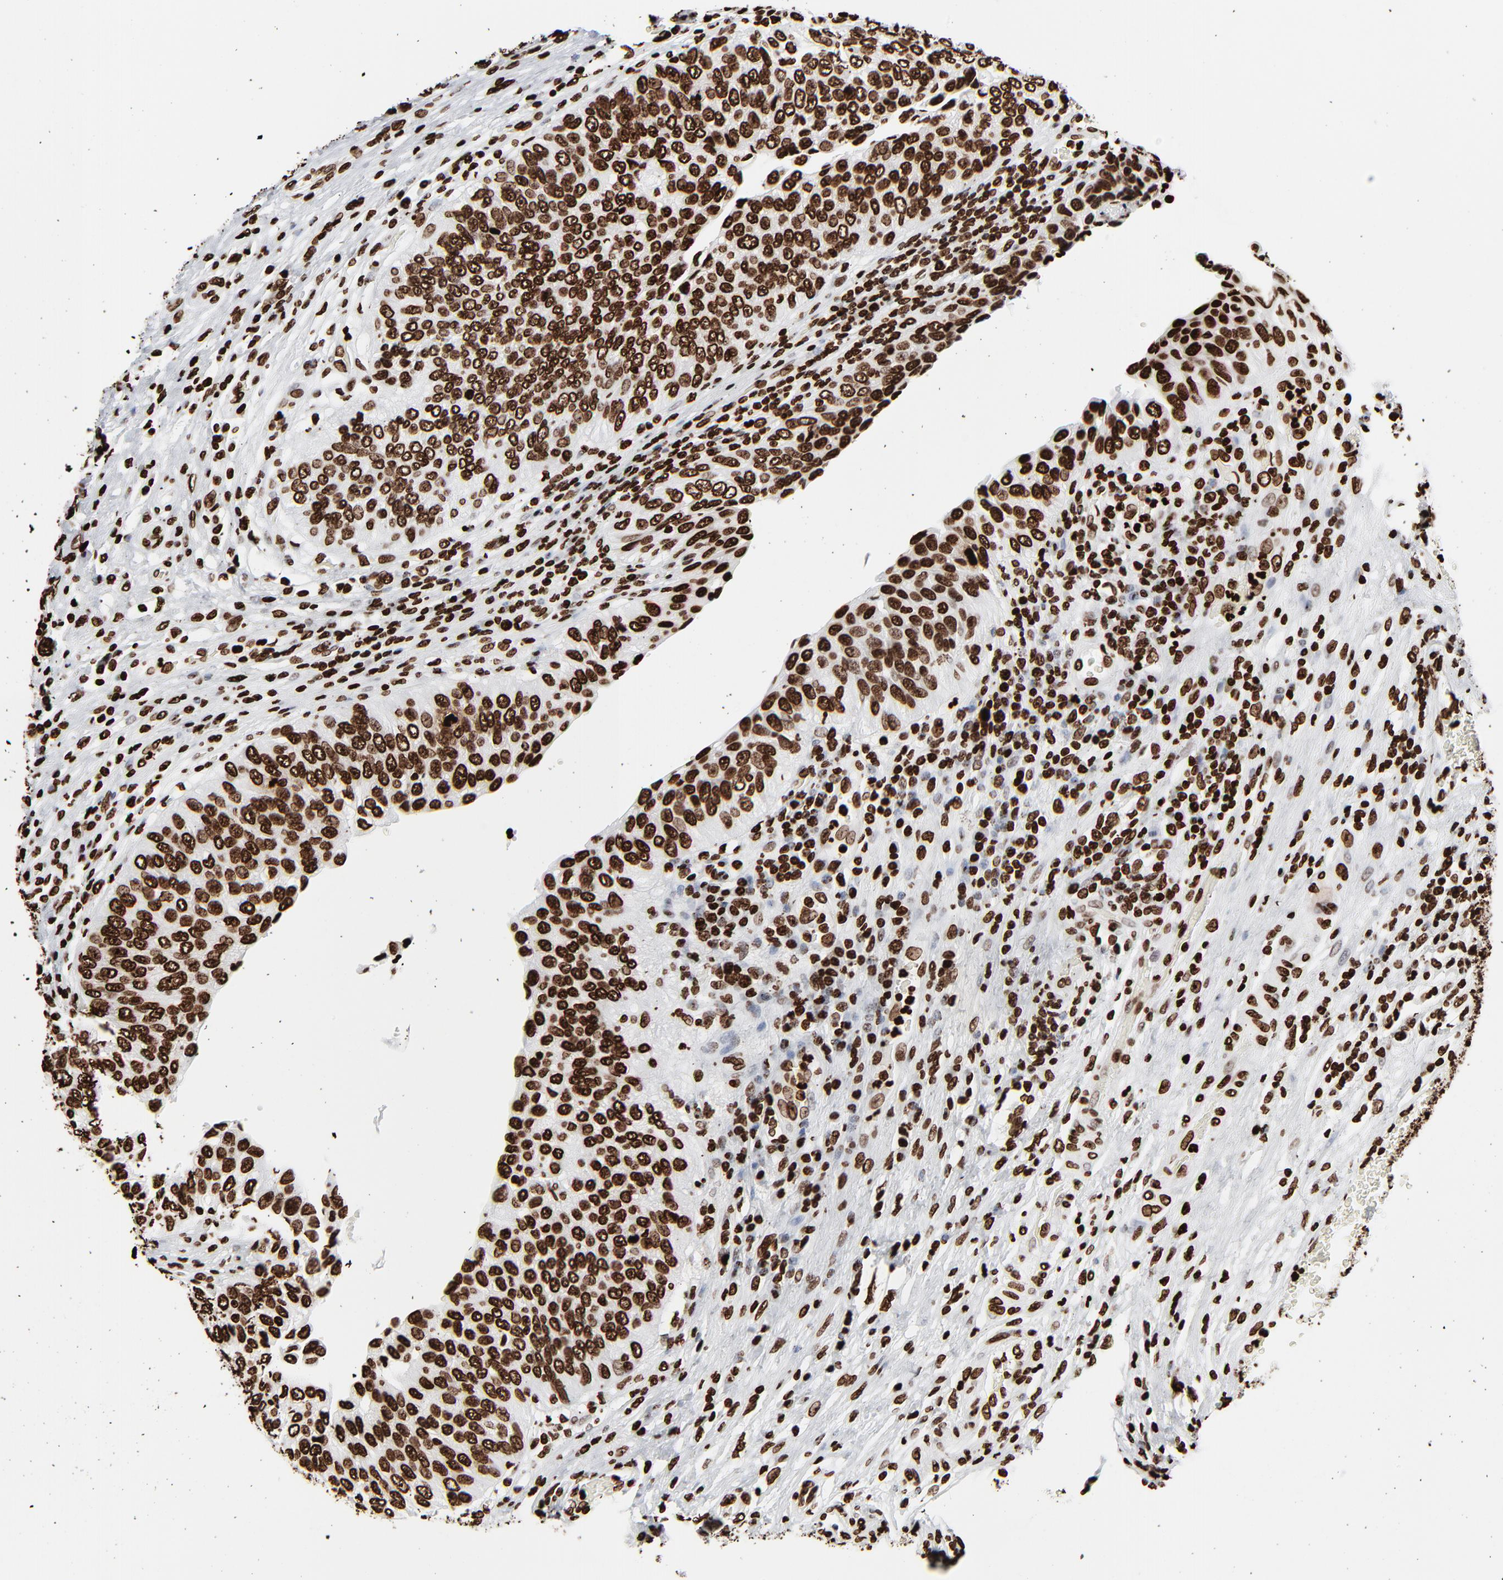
{"staining": {"intensity": "strong", "quantity": ">75%", "location": "nuclear"}, "tissue": "urothelial cancer", "cell_type": "Tumor cells", "image_type": "cancer", "snomed": [{"axis": "morphology", "description": "Urothelial carcinoma, High grade"}, {"axis": "topography", "description": "Urinary bladder"}], "caption": "Urothelial cancer stained with IHC exhibits strong nuclear staining in approximately >75% of tumor cells. The protein of interest is shown in brown color, while the nuclei are stained blue.", "gene": "H3-4", "patient": {"sex": "male", "age": 50}}